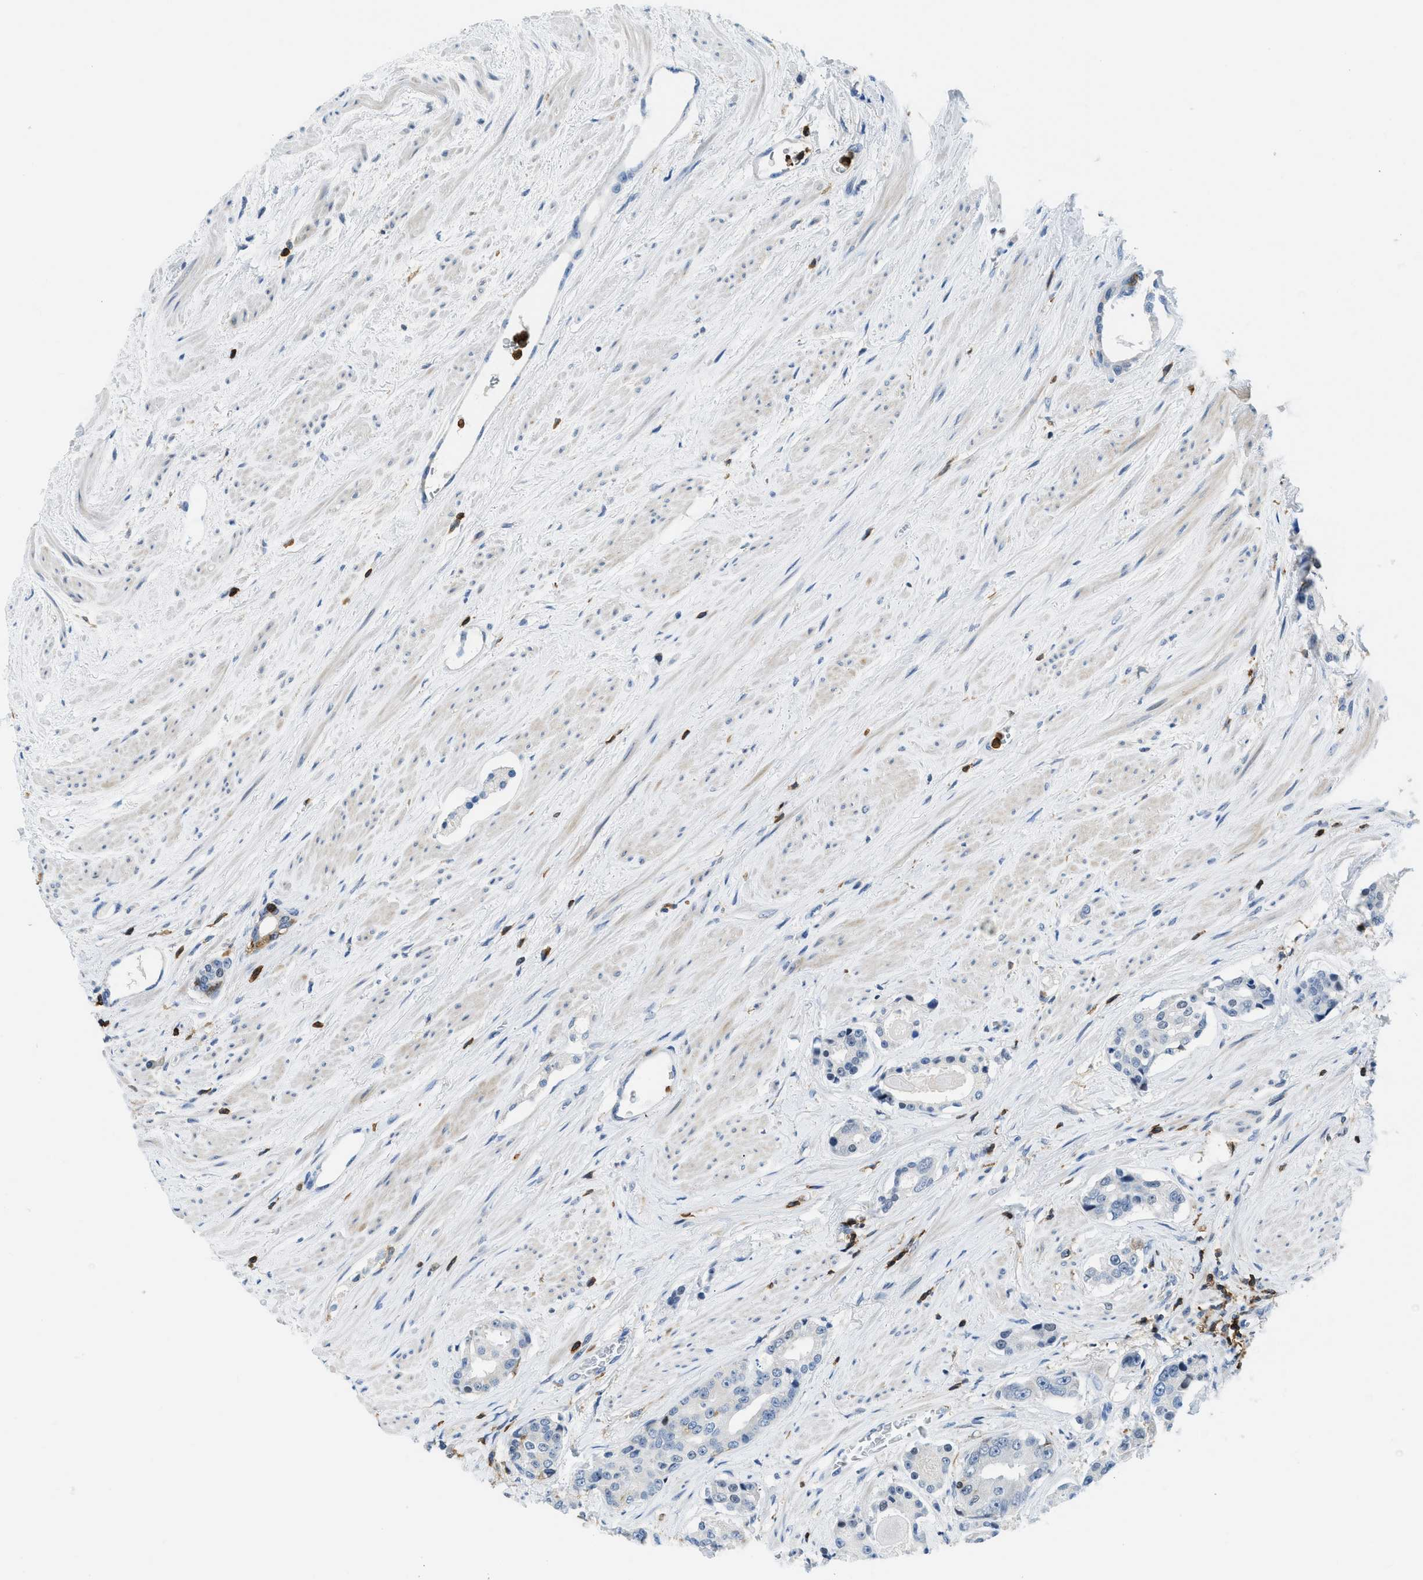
{"staining": {"intensity": "negative", "quantity": "none", "location": "none"}, "tissue": "prostate cancer", "cell_type": "Tumor cells", "image_type": "cancer", "snomed": [{"axis": "morphology", "description": "Adenocarcinoma, High grade"}, {"axis": "topography", "description": "Prostate"}], "caption": "The histopathology image reveals no significant positivity in tumor cells of prostate cancer.", "gene": "FAM151A", "patient": {"sex": "male", "age": 71}}